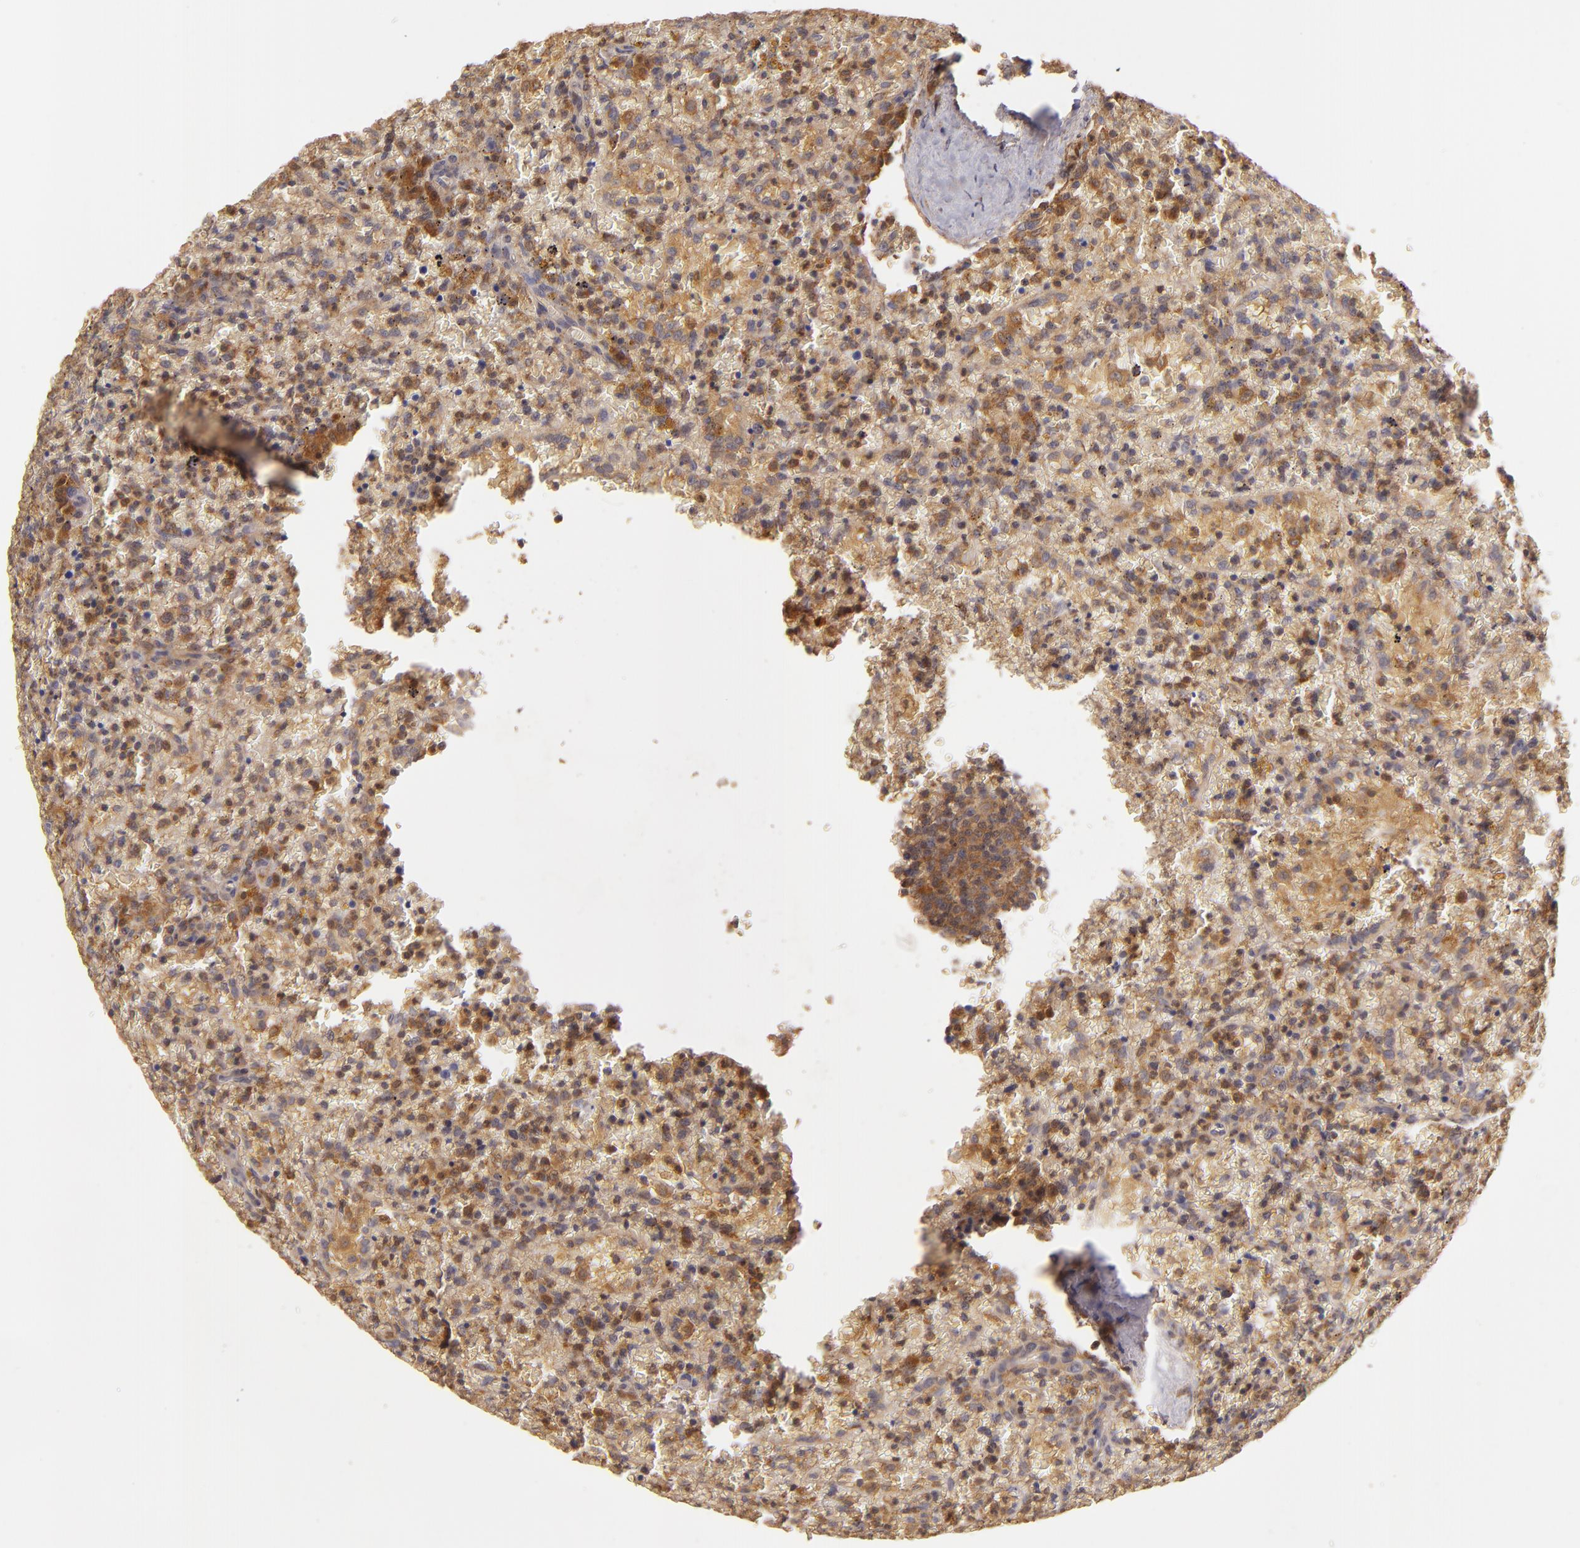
{"staining": {"intensity": "strong", "quantity": ">75%", "location": "cytoplasmic/membranous"}, "tissue": "lymphoma", "cell_type": "Tumor cells", "image_type": "cancer", "snomed": [{"axis": "morphology", "description": "Malignant lymphoma, non-Hodgkin's type, High grade"}, {"axis": "topography", "description": "Spleen"}, {"axis": "topography", "description": "Lymph node"}], "caption": "Approximately >75% of tumor cells in lymphoma show strong cytoplasmic/membranous protein positivity as visualized by brown immunohistochemical staining.", "gene": "PRKCD", "patient": {"sex": "female", "age": 70}}